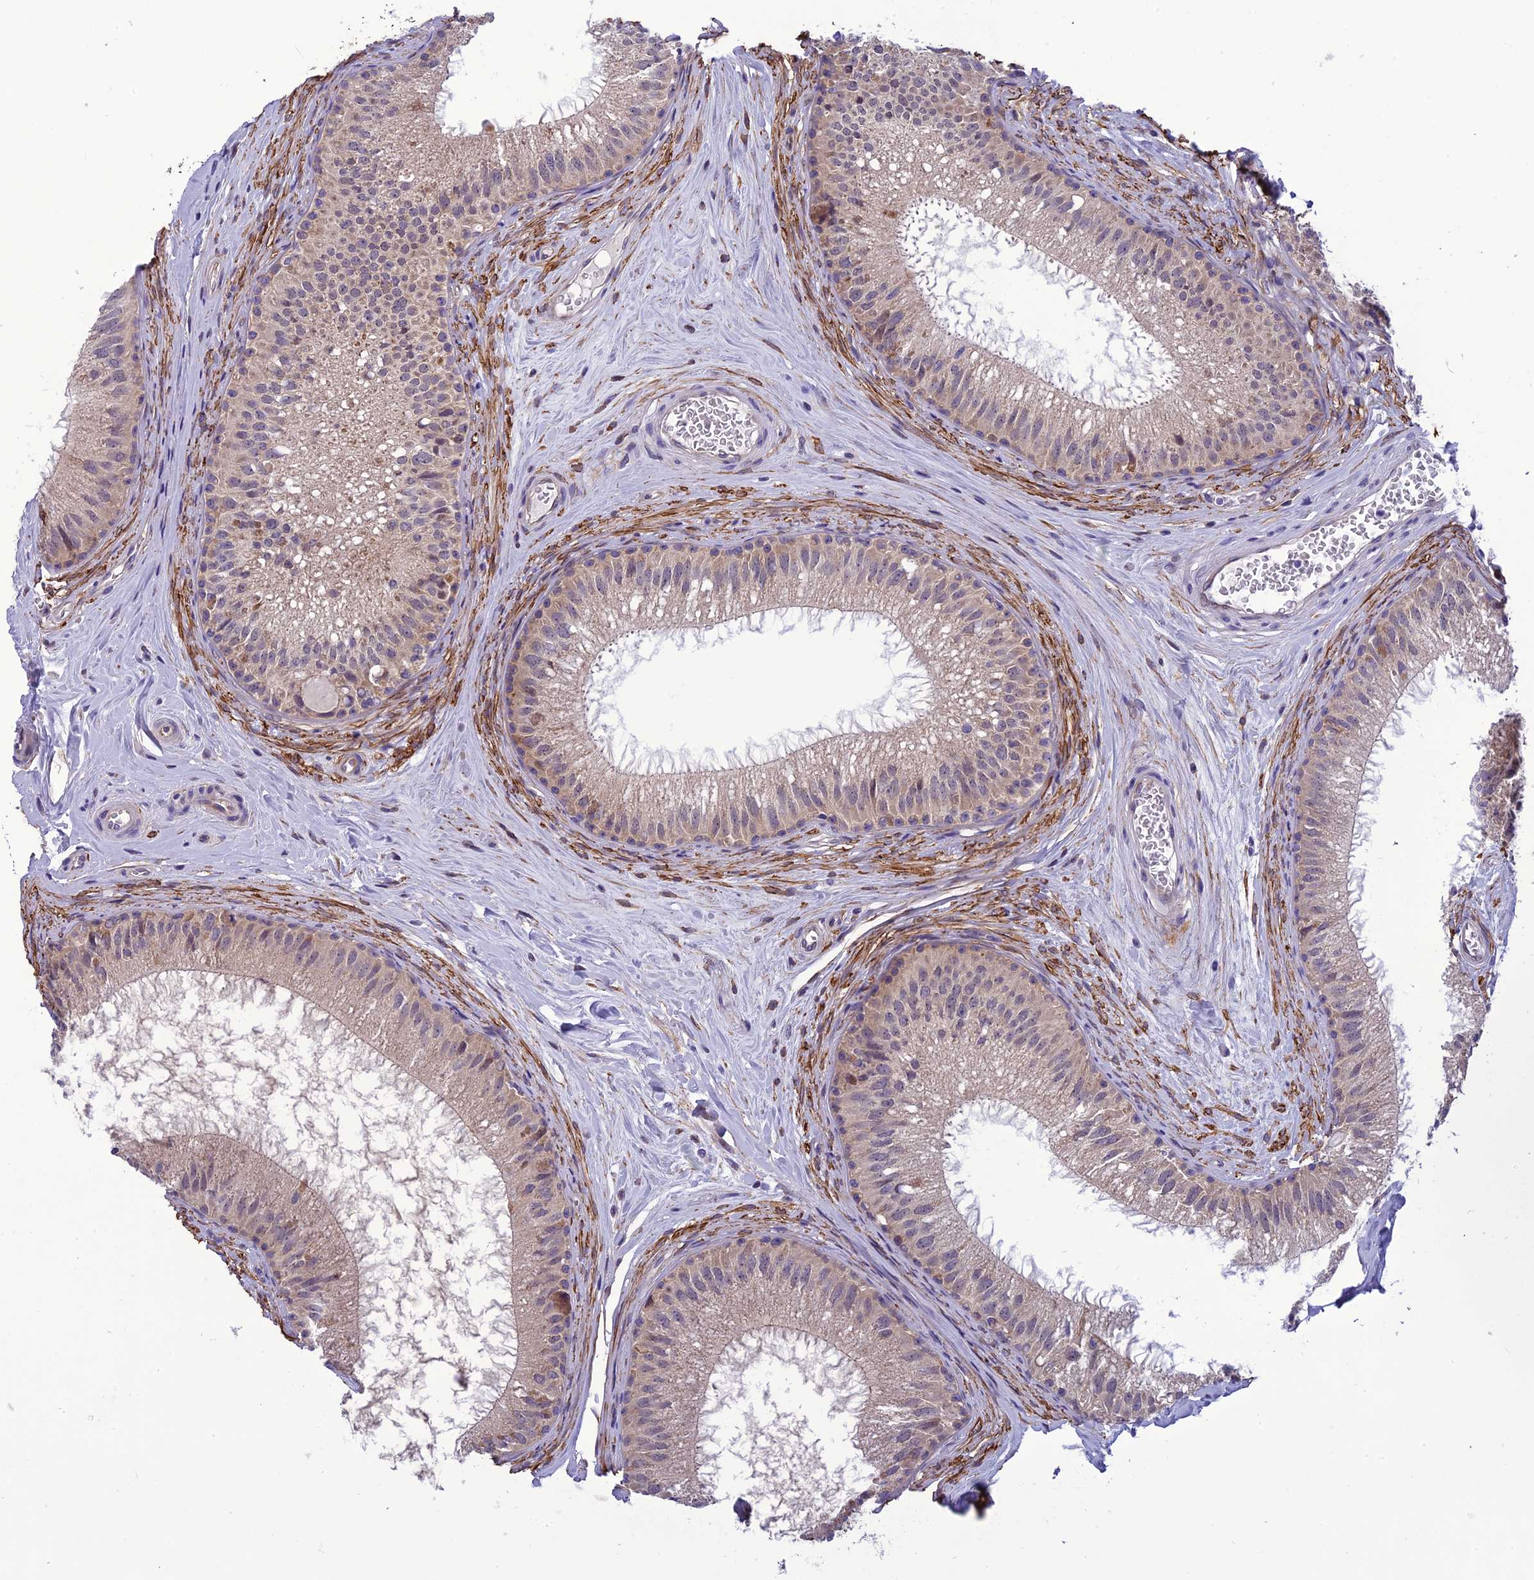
{"staining": {"intensity": "moderate", "quantity": "<25%", "location": "cytoplasmic/membranous"}, "tissue": "epididymis", "cell_type": "Glandular cells", "image_type": "normal", "snomed": [{"axis": "morphology", "description": "Normal tissue, NOS"}, {"axis": "topography", "description": "Epididymis"}], "caption": "Protein expression analysis of normal human epididymis reveals moderate cytoplasmic/membranous positivity in approximately <25% of glandular cells. (Stains: DAB in brown, nuclei in blue, Microscopy: brightfield microscopy at high magnification).", "gene": "PSMF1", "patient": {"sex": "male", "age": 33}}